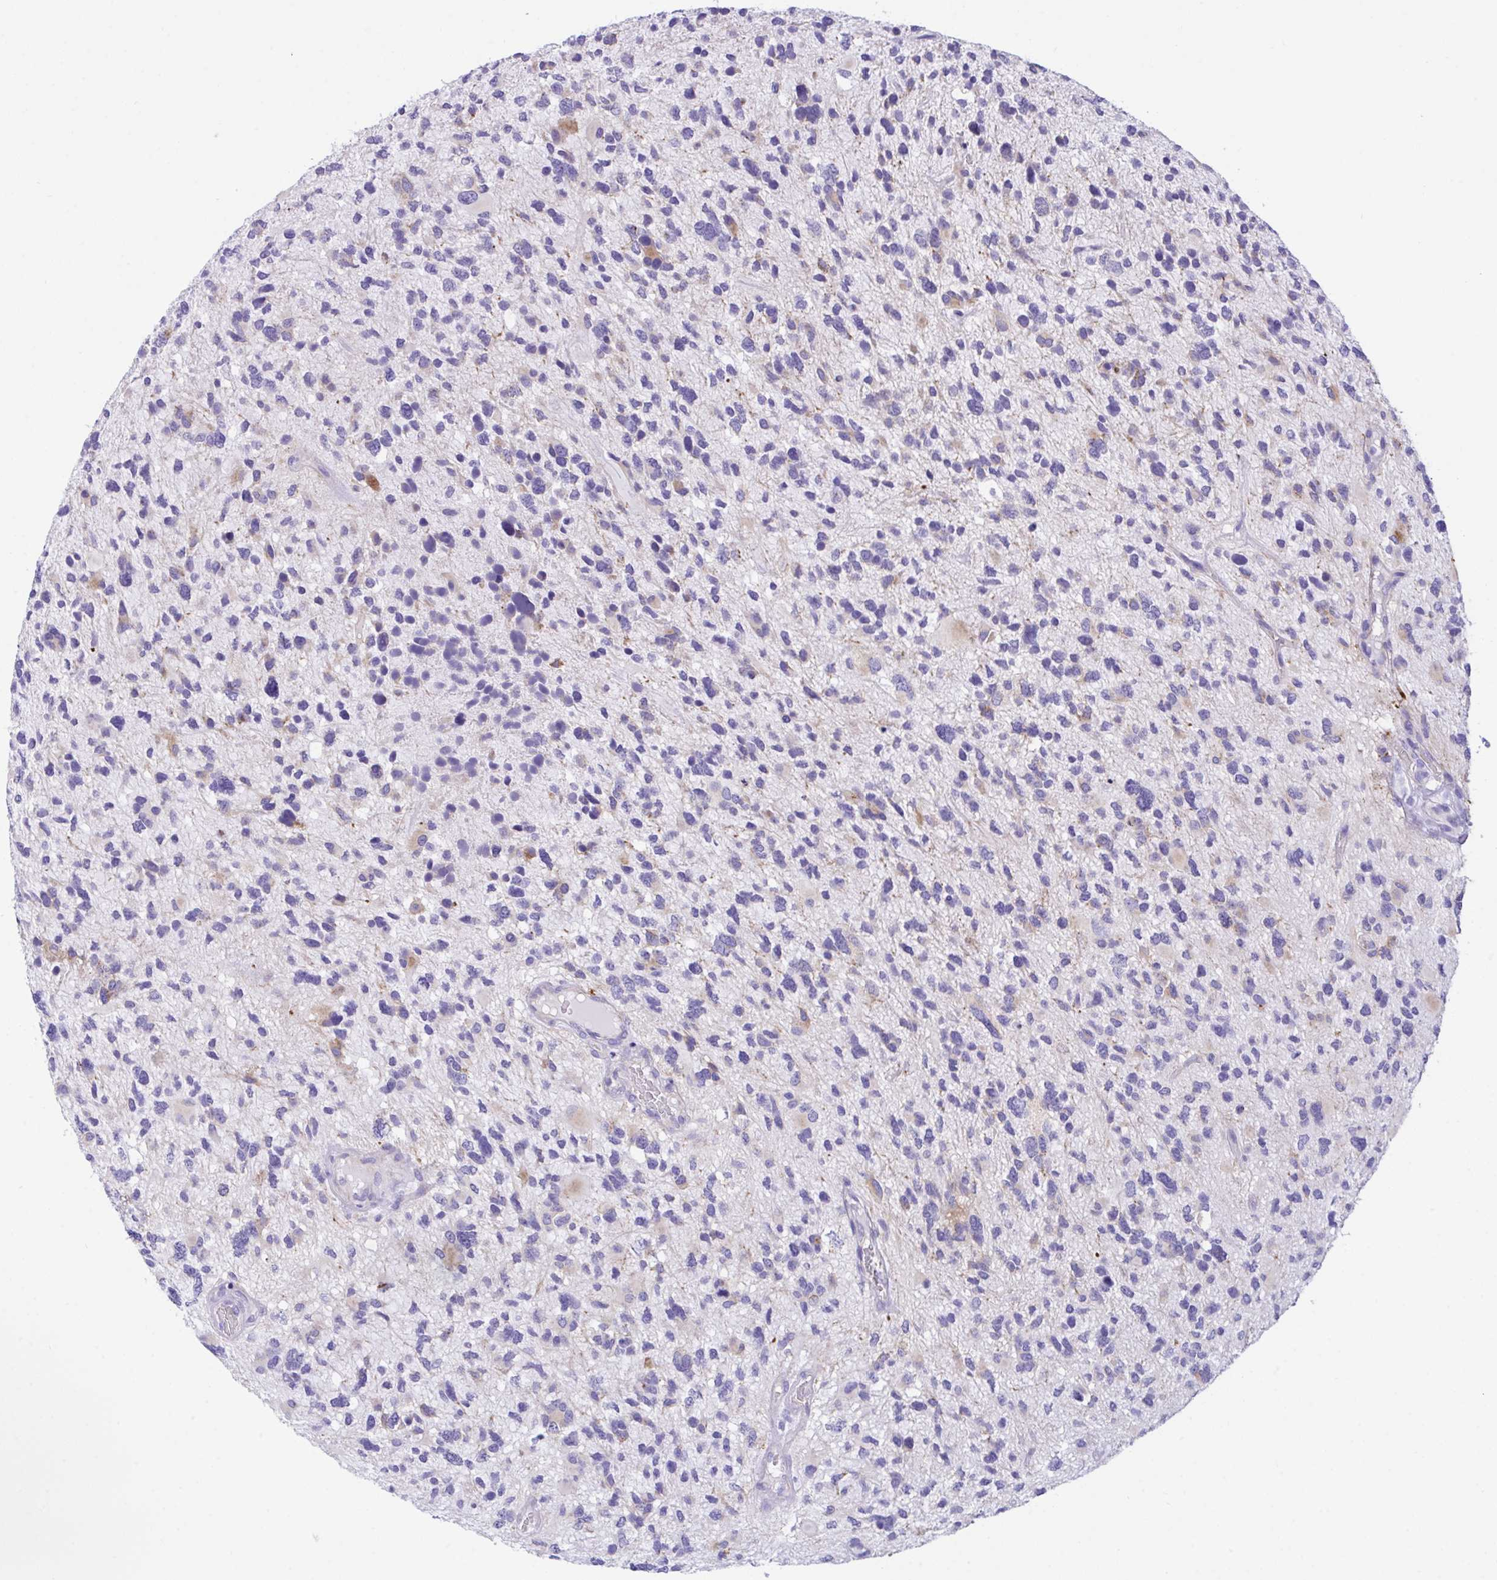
{"staining": {"intensity": "moderate", "quantity": "<25%", "location": "cytoplasmic/membranous"}, "tissue": "glioma", "cell_type": "Tumor cells", "image_type": "cancer", "snomed": [{"axis": "morphology", "description": "Glioma, malignant, High grade"}, {"axis": "topography", "description": "Brain"}], "caption": "Immunohistochemistry (IHC) of glioma shows low levels of moderate cytoplasmic/membranous positivity in about <25% of tumor cells.", "gene": "TMEM106B", "patient": {"sex": "female", "age": 11}}